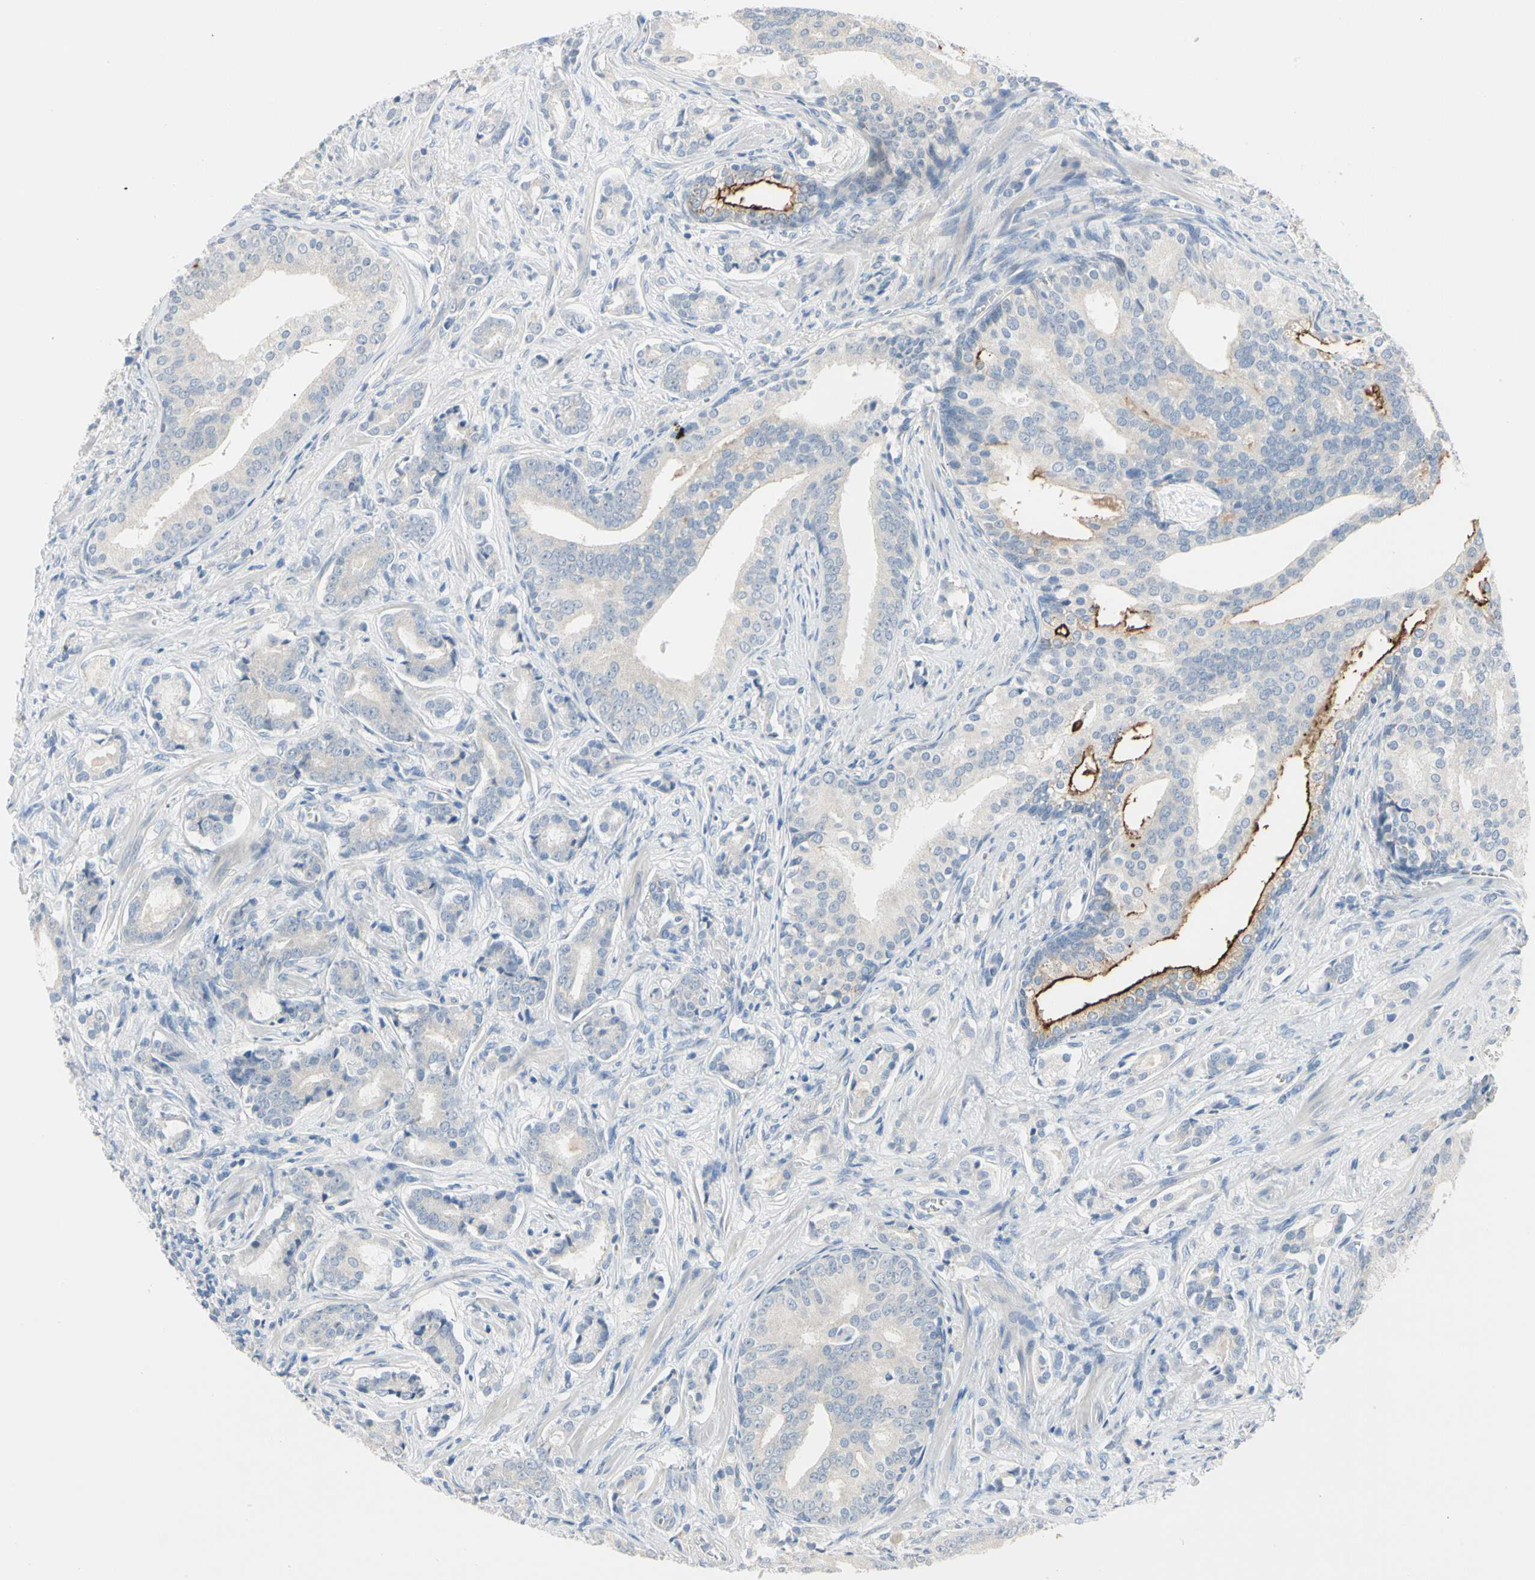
{"staining": {"intensity": "negative", "quantity": "none", "location": "none"}, "tissue": "prostate cancer", "cell_type": "Tumor cells", "image_type": "cancer", "snomed": [{"axis": "morphology", "description": "Adenocarcinoma, Low grade"}, {"axis": "topography", "description": "Prostate"}], "caption": "A high-resolution image shows IHC staining of prostate cancer (low-grade adenocarcinoma), which displays no significant positivity in tumor cells.", "gene": "MARK1", "patient": {"sex": "male", "age": 58}}